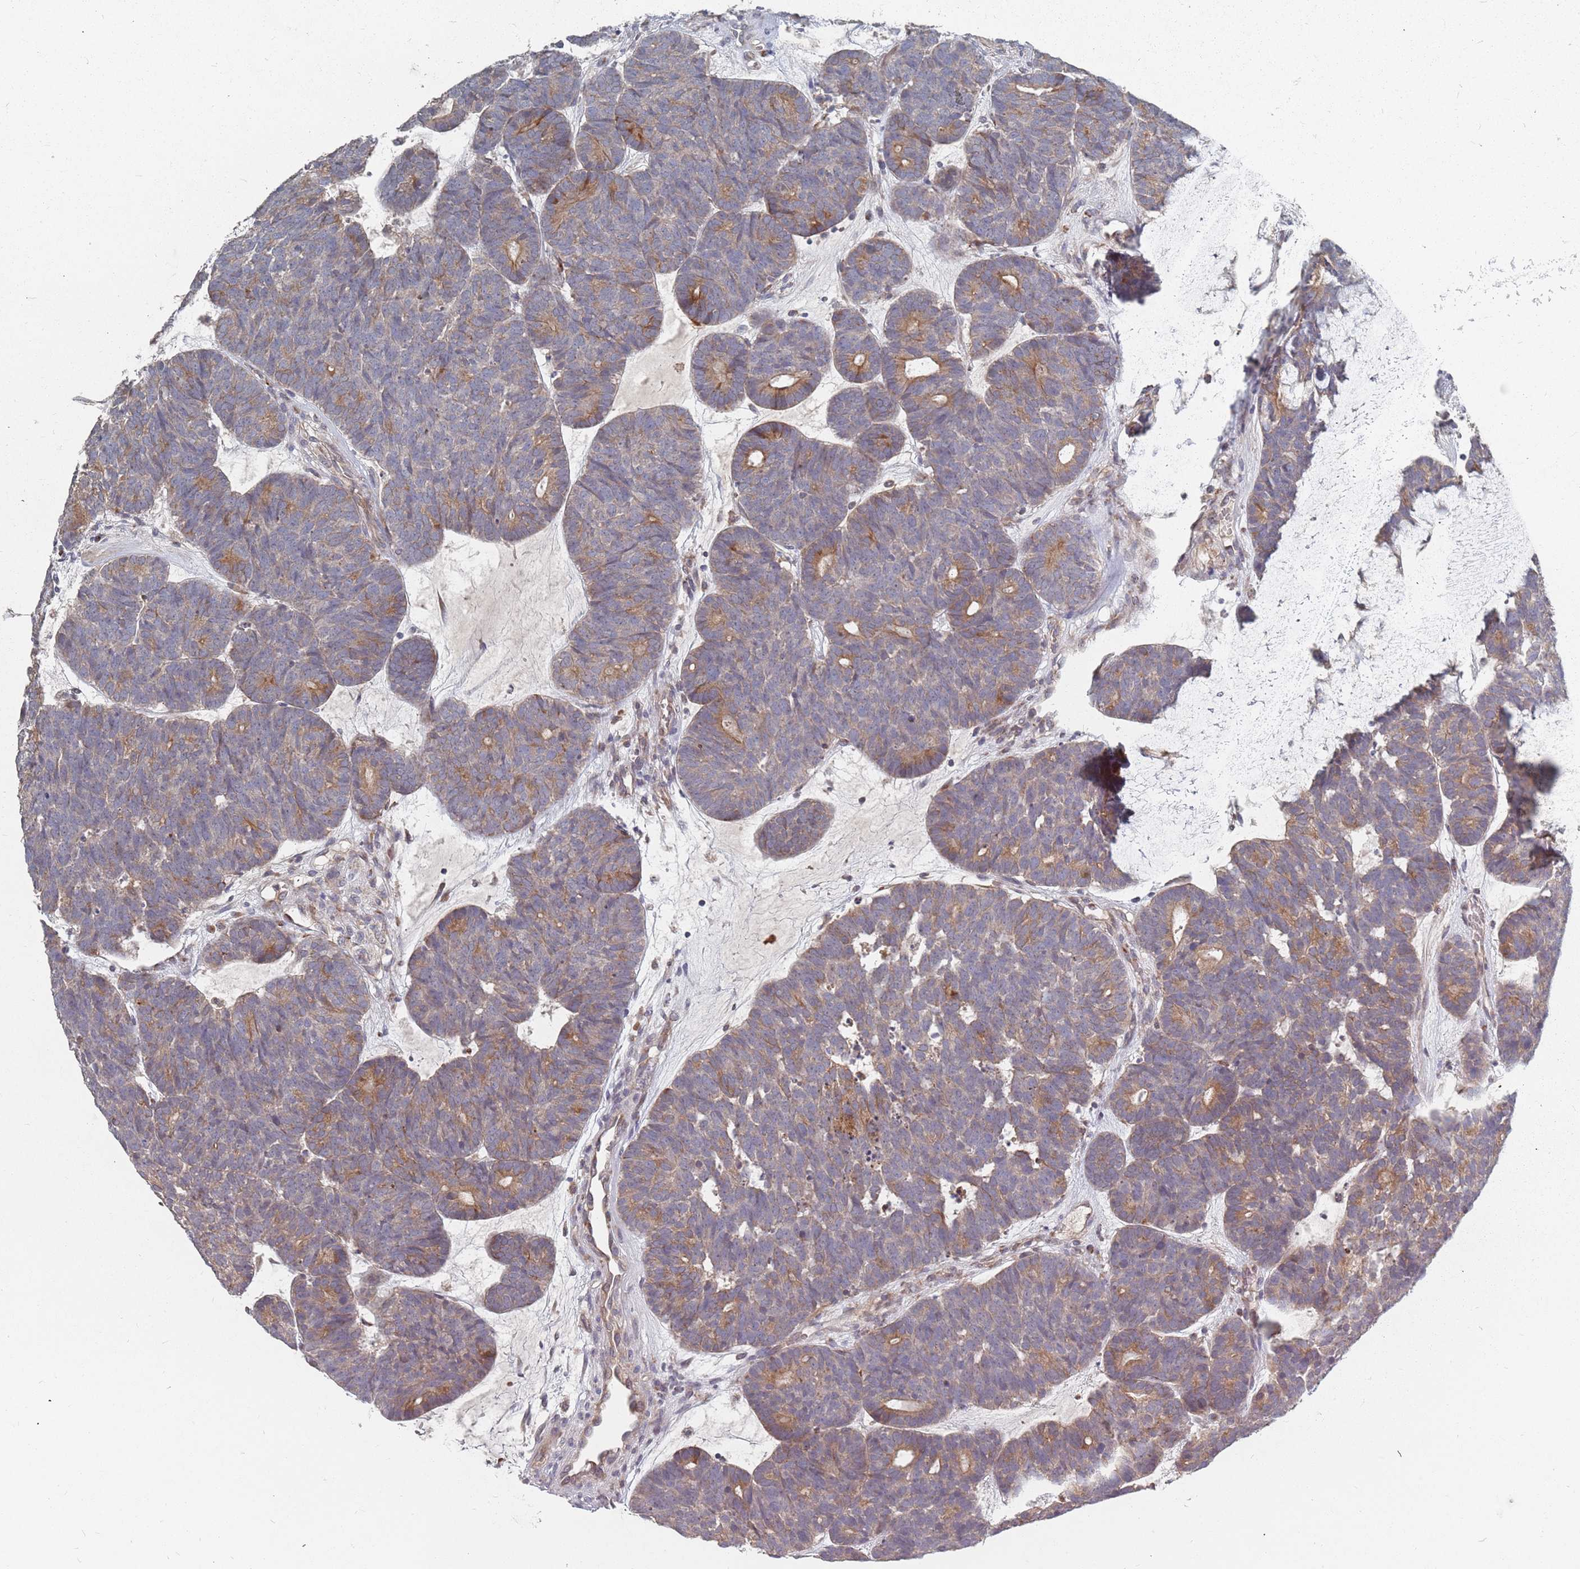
{"staining": {"intensity": "moderate", "quantity": "<25%", "location": "cytoplasmic/membranous"}, "tissue": "head and neck cancer", "cell_type": "Tumor cells", "image_type": "cancer", "snomed": [{"axis": "morphology", "description": "Adenocarcinoma, NOS"}, {"axis": "topography", "description": "Head-Neck"}], "caption": "An image of human head and neck cancer (adenocarcinoma) stained for a protein exhibits moderate cytoplasmic/membranous brown staining in tumor cells.", "gene": "ADAL", "patient": {"sex": "female", "age": 81}}